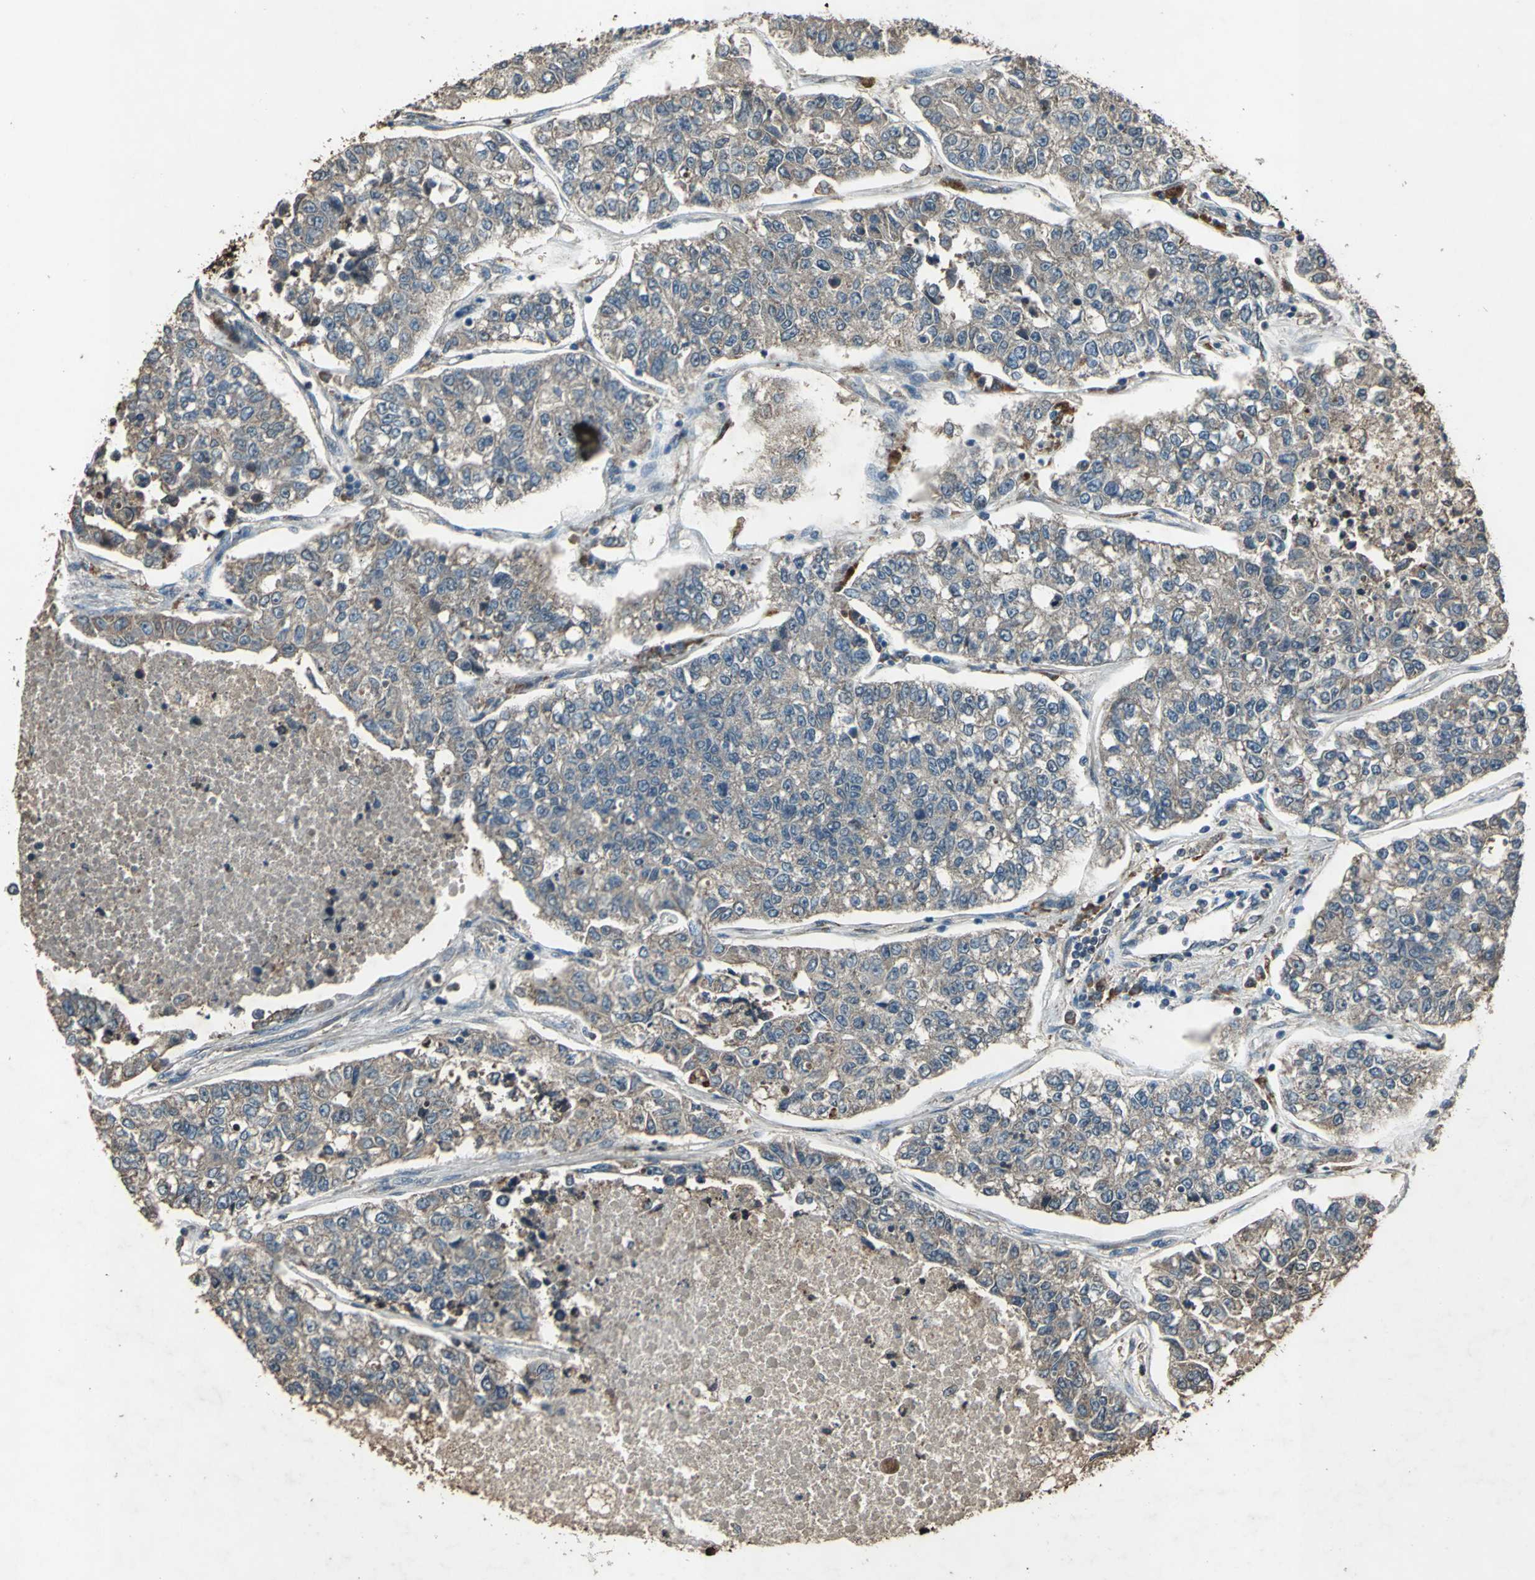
{"staining": {"intensity": "weak", "quantity": ">75%", "location": "cytoplasmic/membranous"}, "tissue": "lung cancer", "cell_type": "Tumor cells", "image_type": "cancer", "snomed": [{"axis": "morphology", "description": "Adenocarcinoma, NOS"}, {"axis": "topography", "description": "Lung"}], "caption": "About >75% of tumor cells in adenocarcinoma (lung) reveal weak cytoplasmic/membranous protein expression as visualized by brown immunohistochemical staining.", "gene": "SEPTIN4", "patient": {"sex": "male", "age": 49}}